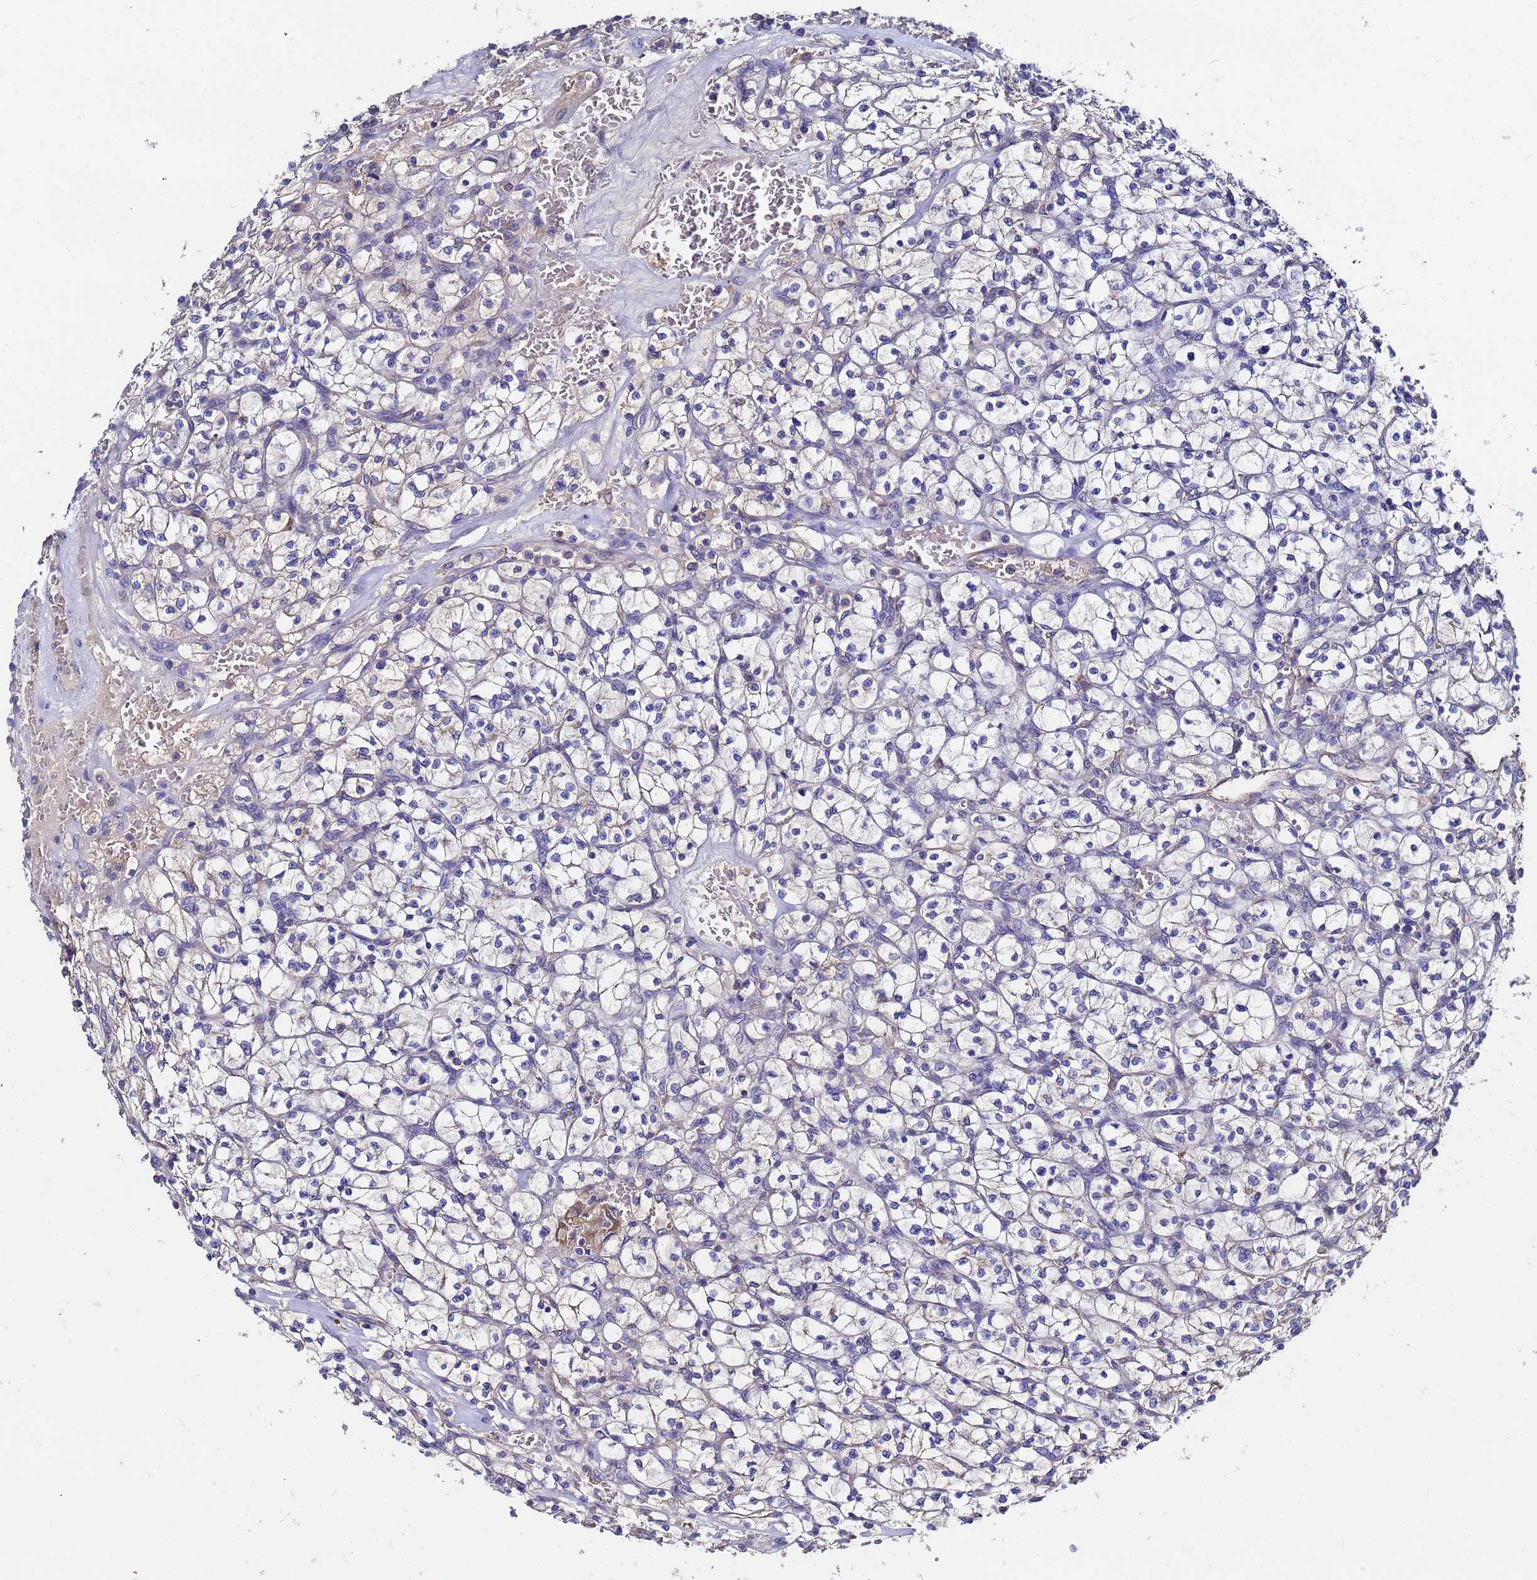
{"staining": {"intensity": "negative", "quantity": "none", "location": "none"}, "tissue": "renal cancer", "cell_type": "Tumor cells", "image_type": "cancer", "snomed": [{"axis": "morphology", "description": "Adenocarcinoma, NOS"}, {"axis": "topography", "description": "Kidney"}], "caption": "Renal cancer was stained to show a protein in brown. There is no significant expression in tumor cells.", "gene": "TCP10L", "patient": {"sex": "female", "age": 64}}